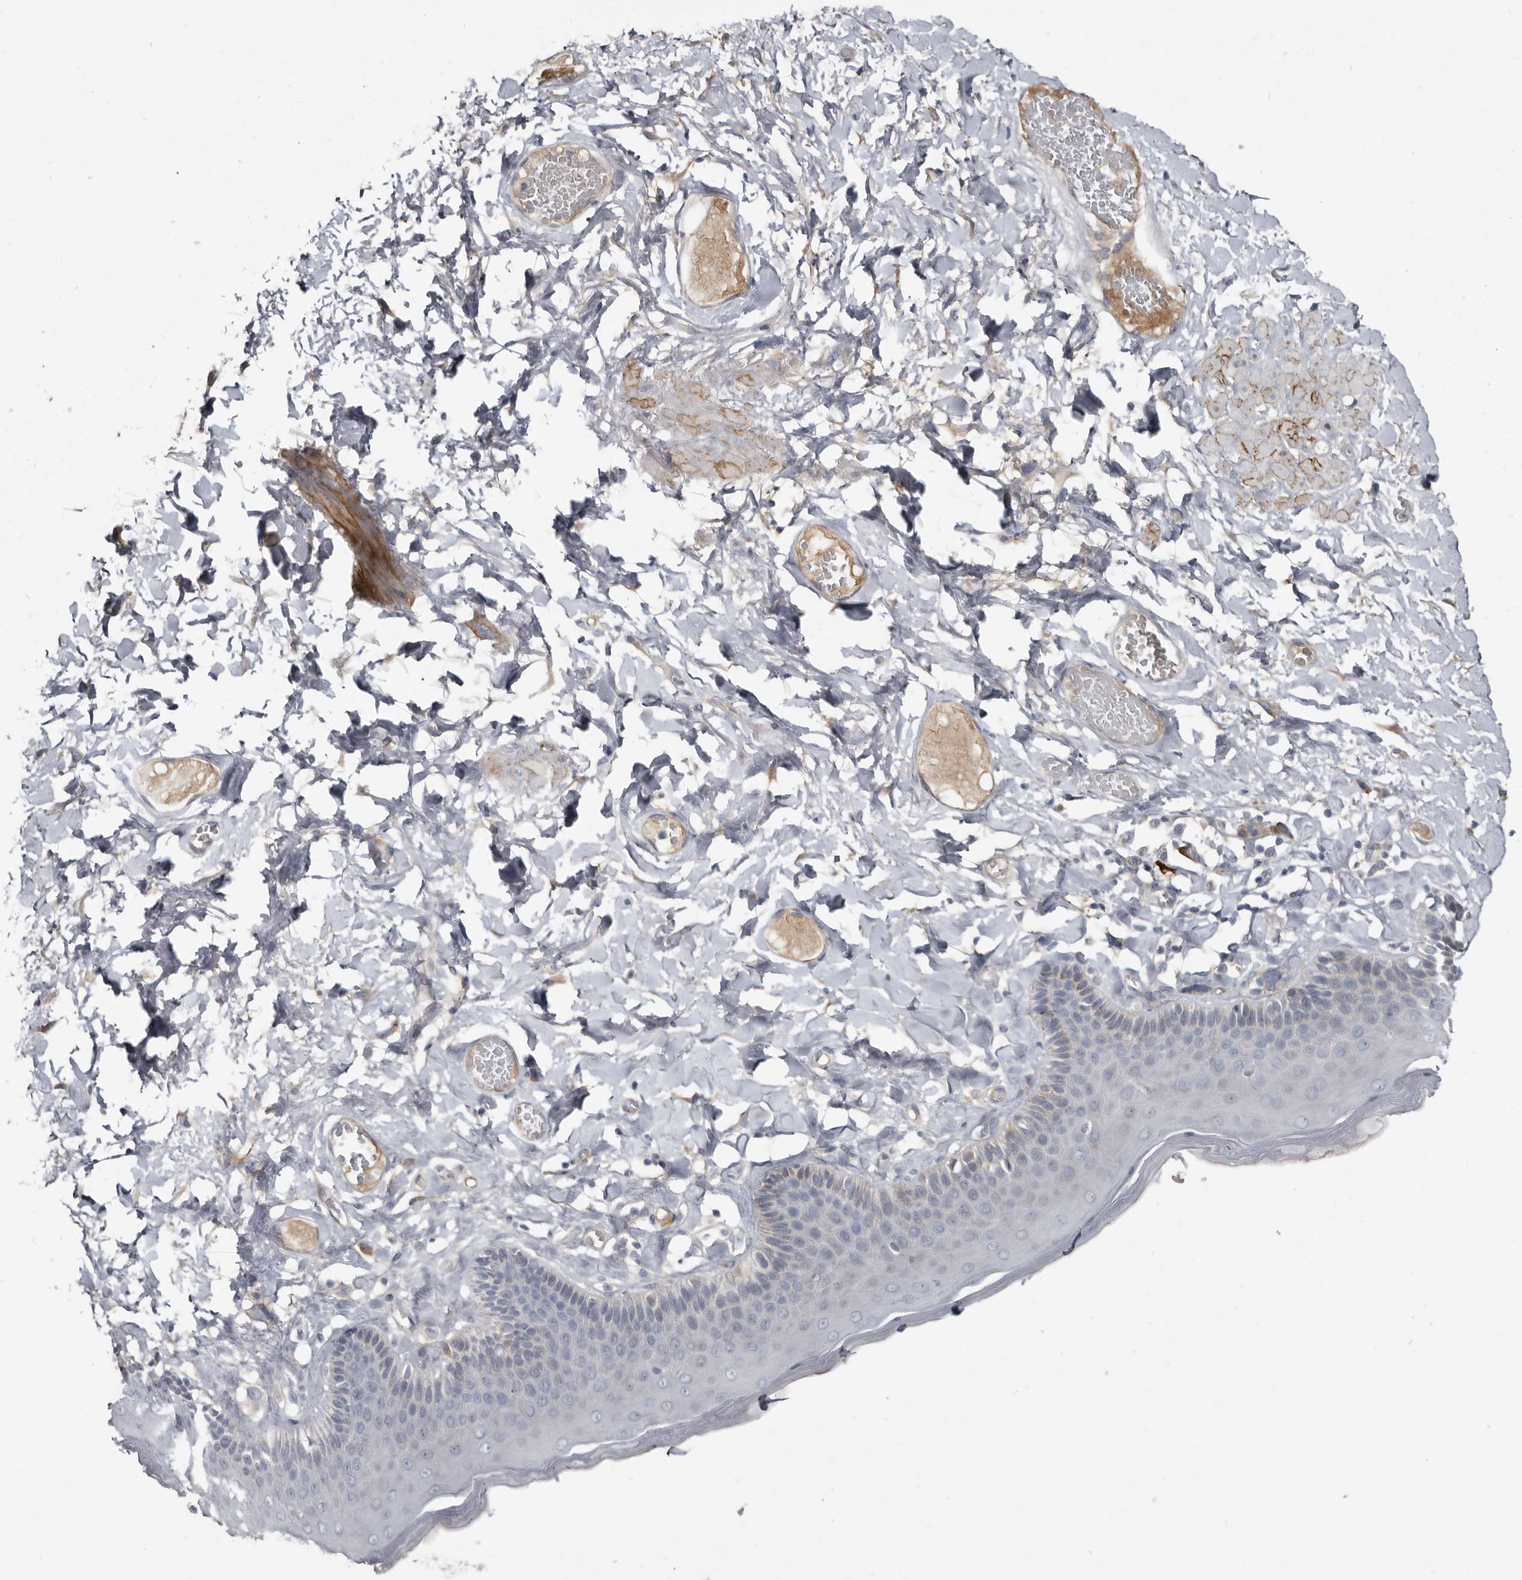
{"staining": {"intensity": "weak", "quantity": "<25%", "location": "cytoplasmic/membranous"}, "tissue": "skin", "cell_type": "Epidermal cells", "image_type": "normal", "snomed": [{"axis": "morphology", "description": "Normal tissue, NOS"}, {"axis": "topography", "description": "Anal"}], "caption": "High power microscopy histopathology image of an immunohistochemistry histopathology image of unremarkable skin, revealing no significant expression in epidermal cells.", "gene": "ZNF114", "patient": {"sex": "male", "age": 69}}